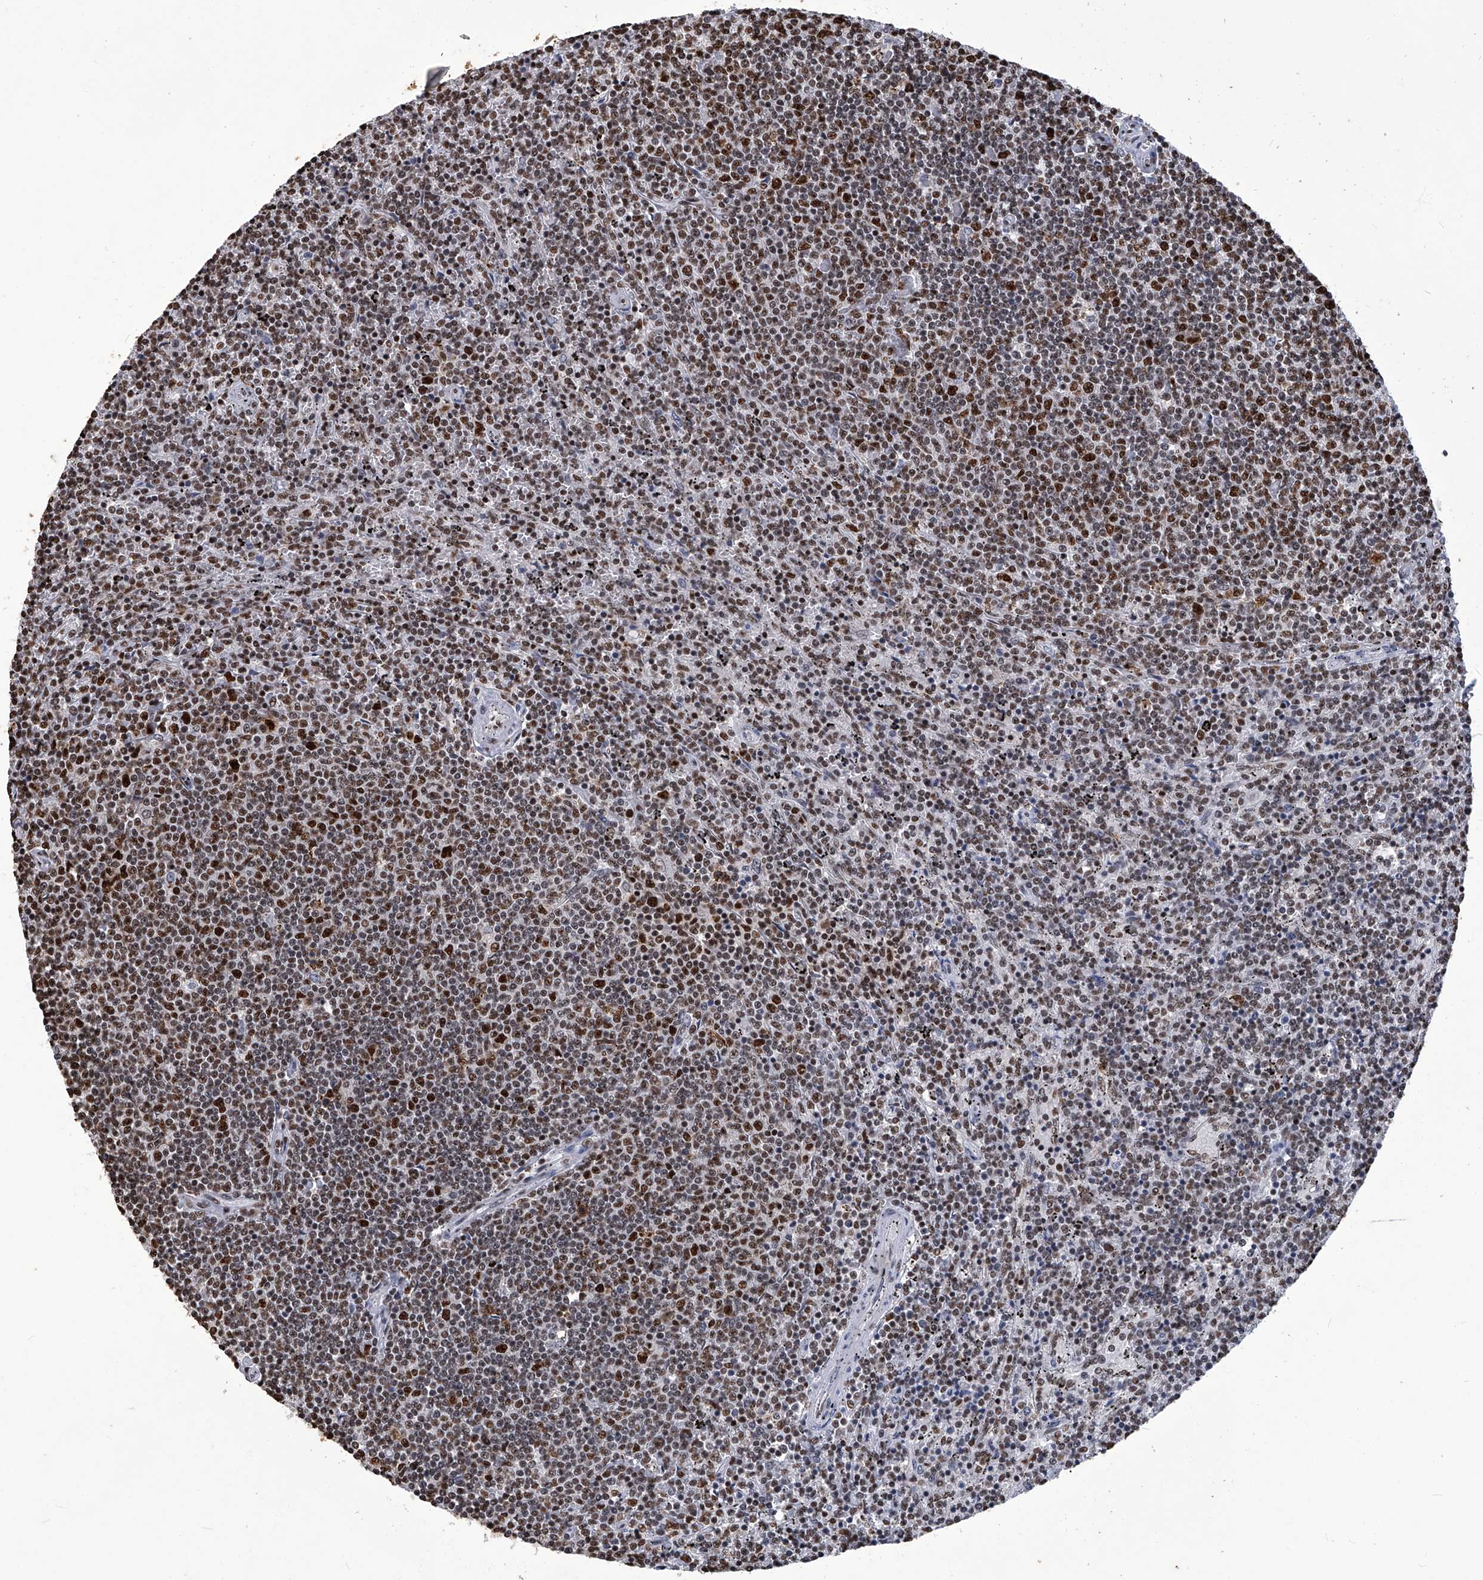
{"staining": {"intensity": "moderate", "quantity": ">75%", "location": "nuclear"}, "tissue": "lymphoma", "cell_type": "Tumor cells", "image_type": "cancer", "snomed": [{"axis": "morphology", "description": "Malignant lymphoma, non-Hodgkin's type, Low grade"}, {"axis": "topography", "description": "Spleen"}], "caption": "DAB immunohistochemical staining of human low-grade malignant lymphoma, non-Hodgkin's type shows moderate nuclear protein positivity in approximately >75% of tumor cells.", "gene": "HBP1", "patient": {"sex": "female", "age": 50}}